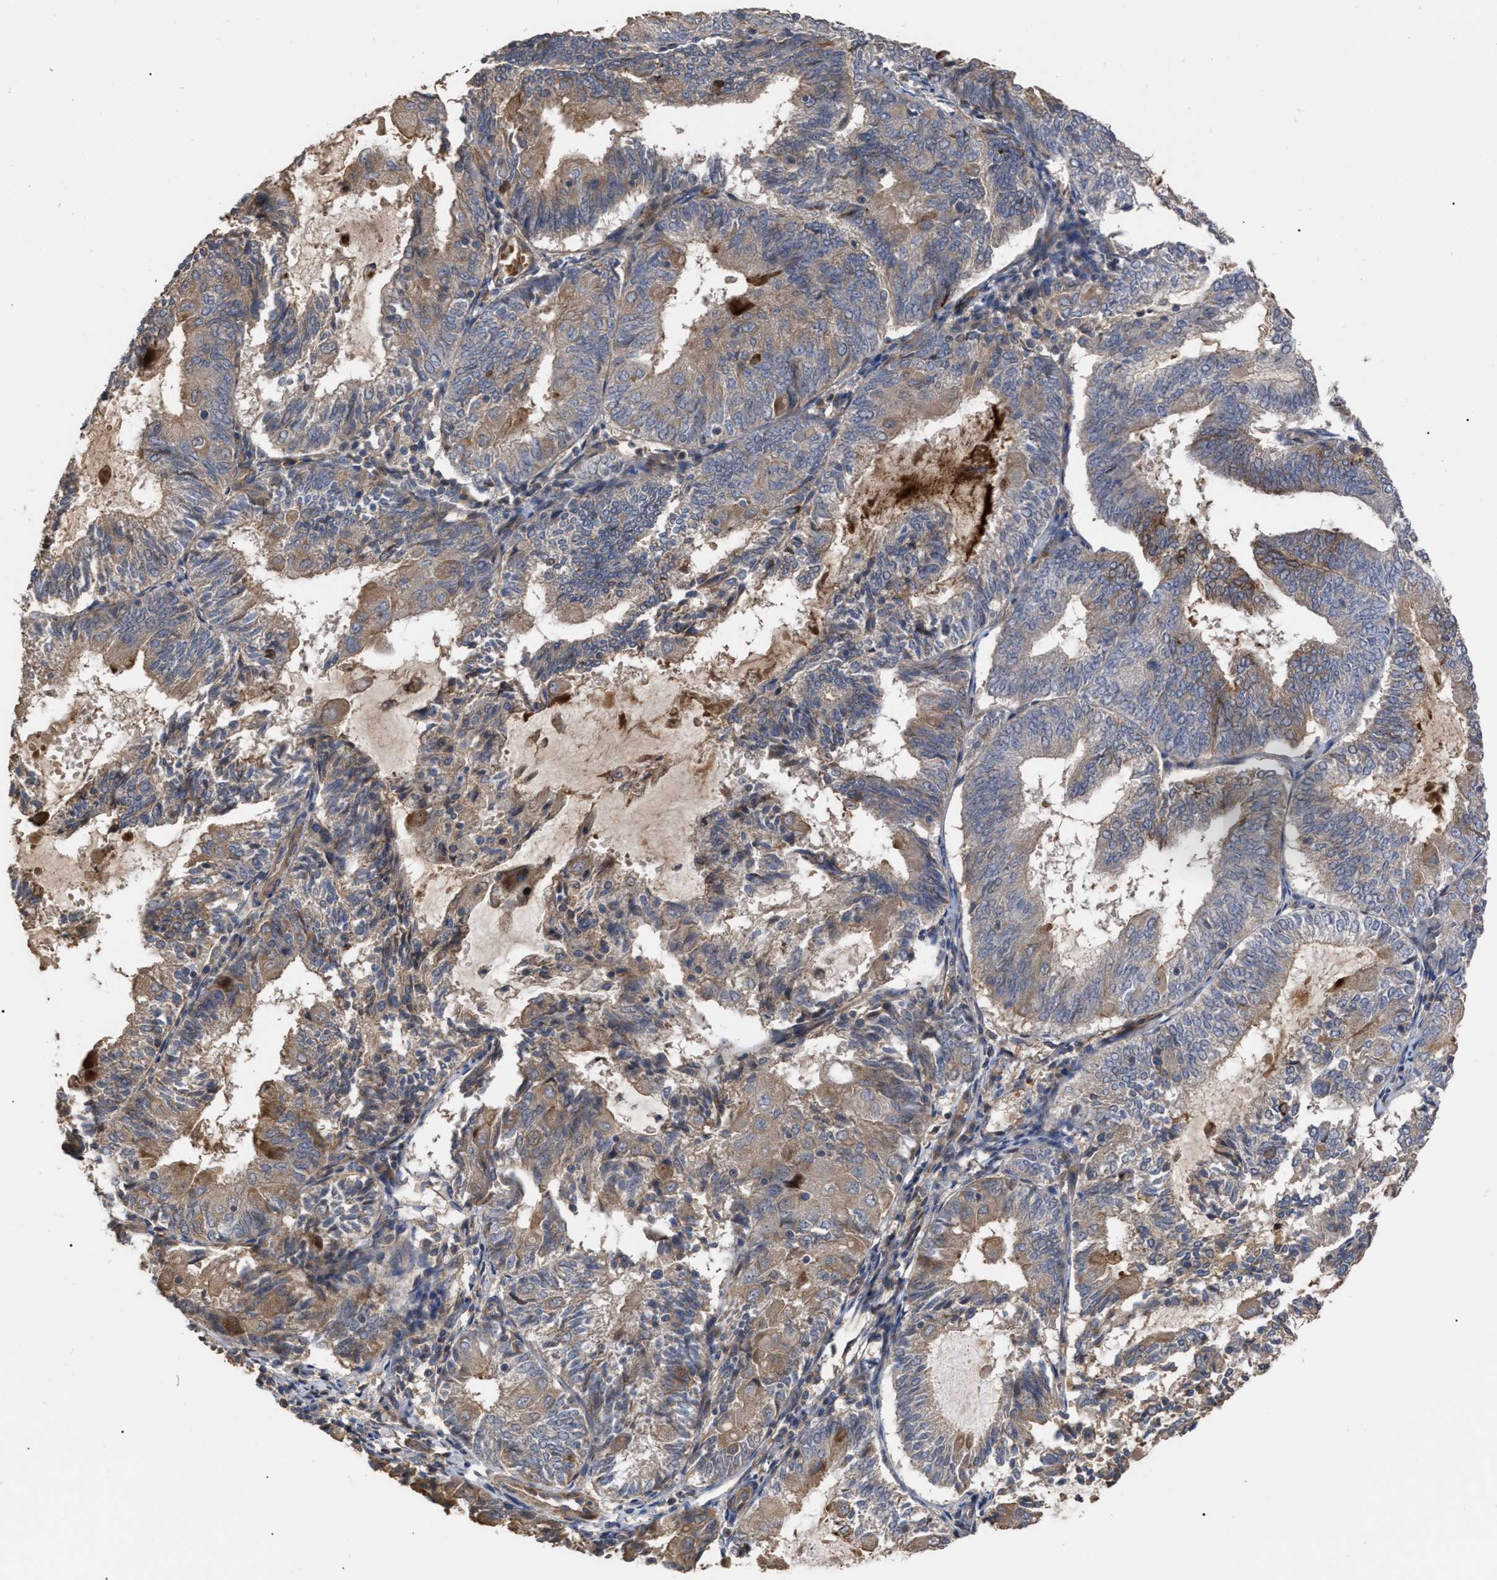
{"staining": {"intensity": "weak", "quantity": ">75%", "location": "cytoplasmic/membranous"}, "tissue": "endometrial cancer", "cell_type": "Tumor cells", "image_type": "cancer", "snomed": [{"axis": "morphology", "description": "Adenocarcinoma, NOS"}, {"axis": "topography", "description": "Endometrium"}], "caption": "Human endometrial cancer (adenocarcinoma) stained with a protein marker reveals weak staining in tumor cells.", "gene": "BTN2A1", "patient": {"sex": "female", "age": 81}}